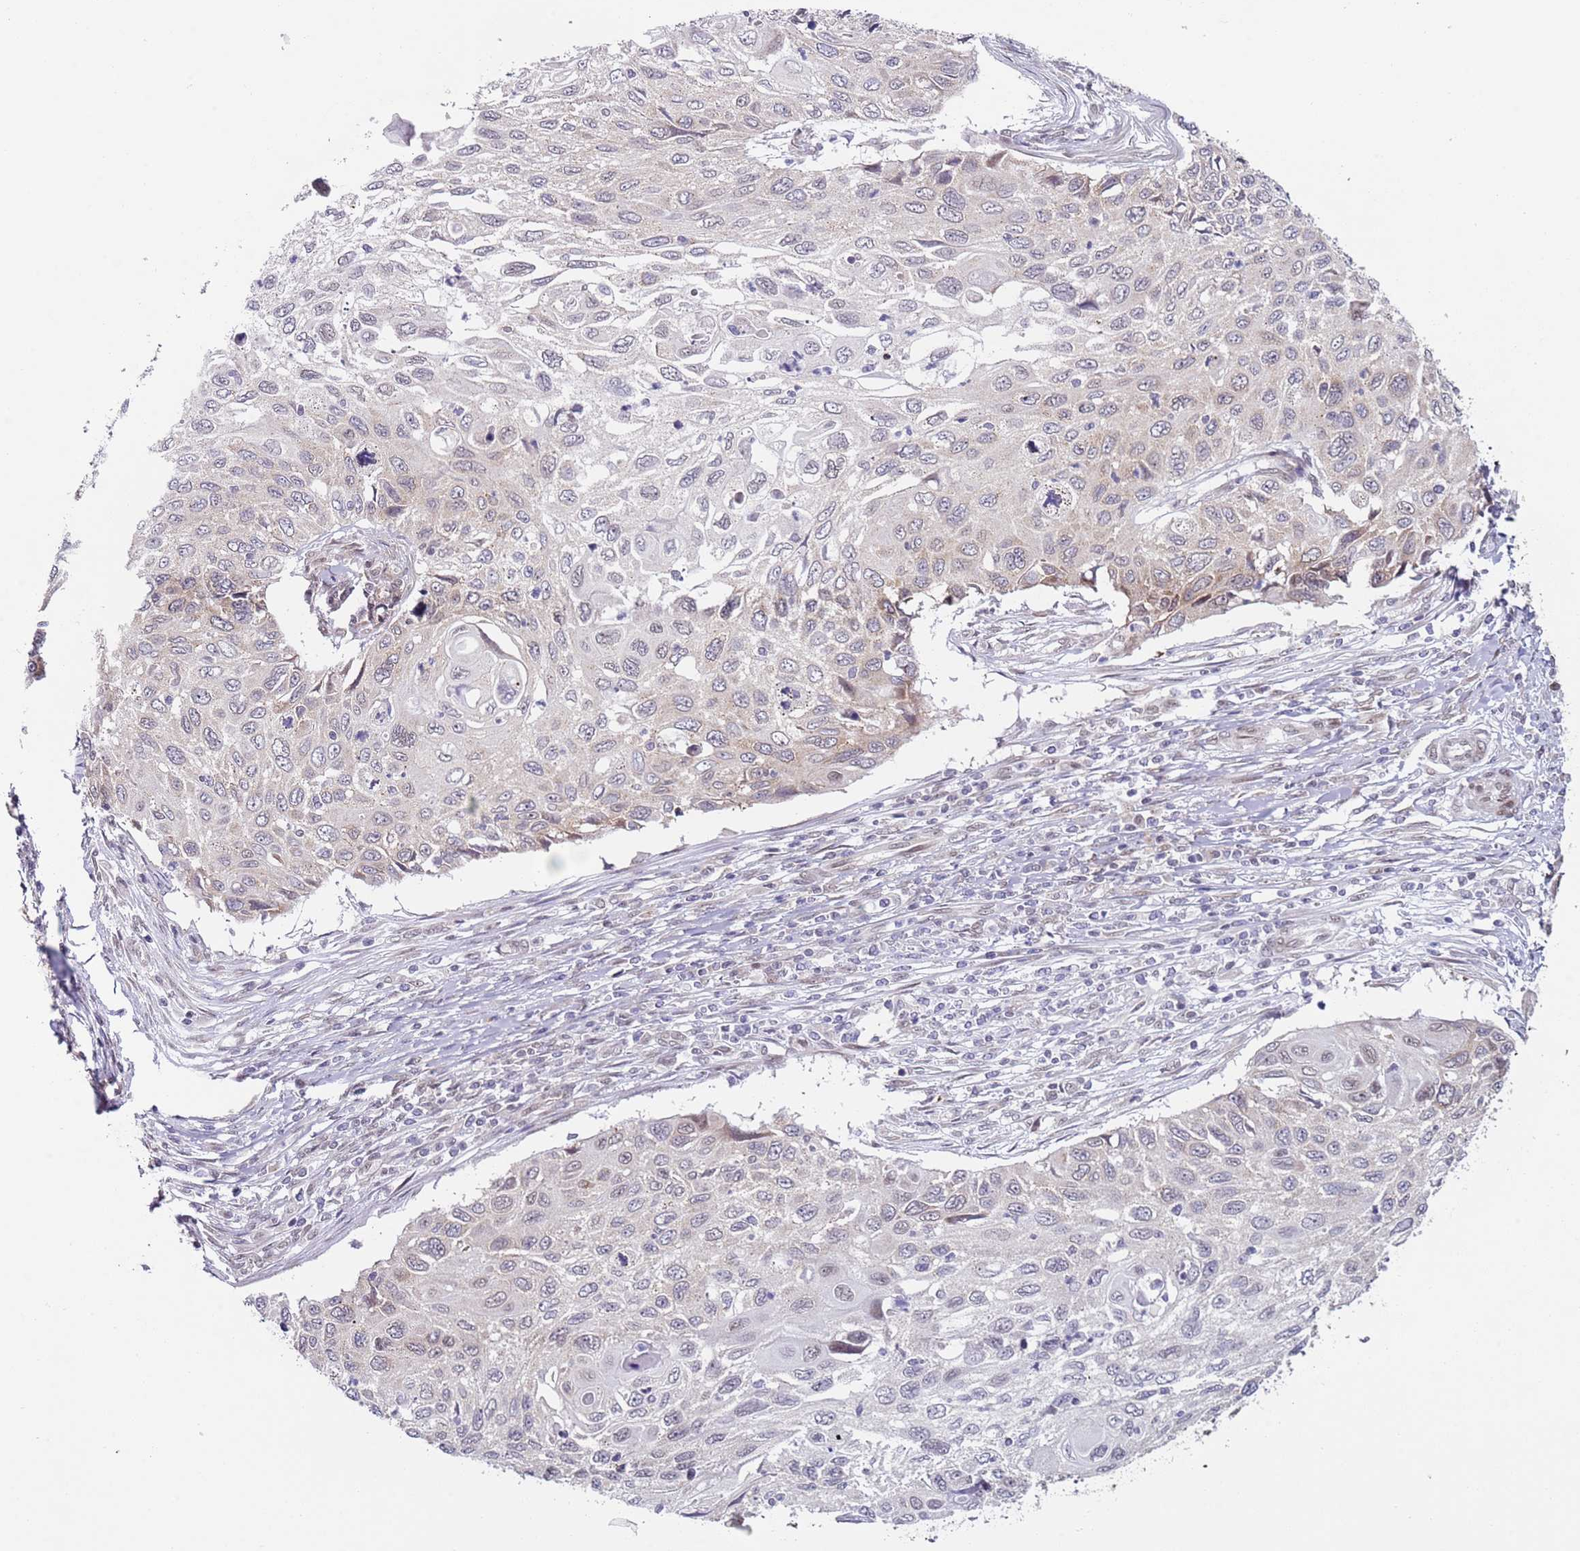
{"staining": {"intensity": "negative", "quantity": "none", "location": "none"}, "tissue": "cervical cancer", "cell_type": "Tumor cells", "image_type": "cancer", "snomed": [{"axis": "morphology", "description": "Squamous cell carcinoma, NOS"}, {"axis": "topography", "description": "Cervix"}], "caption": "IHC photomicrograph of neoplastic tissue: human cervical squamous cell carcinoma stained with DAB (3,3'-diaminobenzidine) displays no significant protein staining in tumor cells.", "gene": "SLC25A32", "patient": {"sex": "female", "age": 70}}